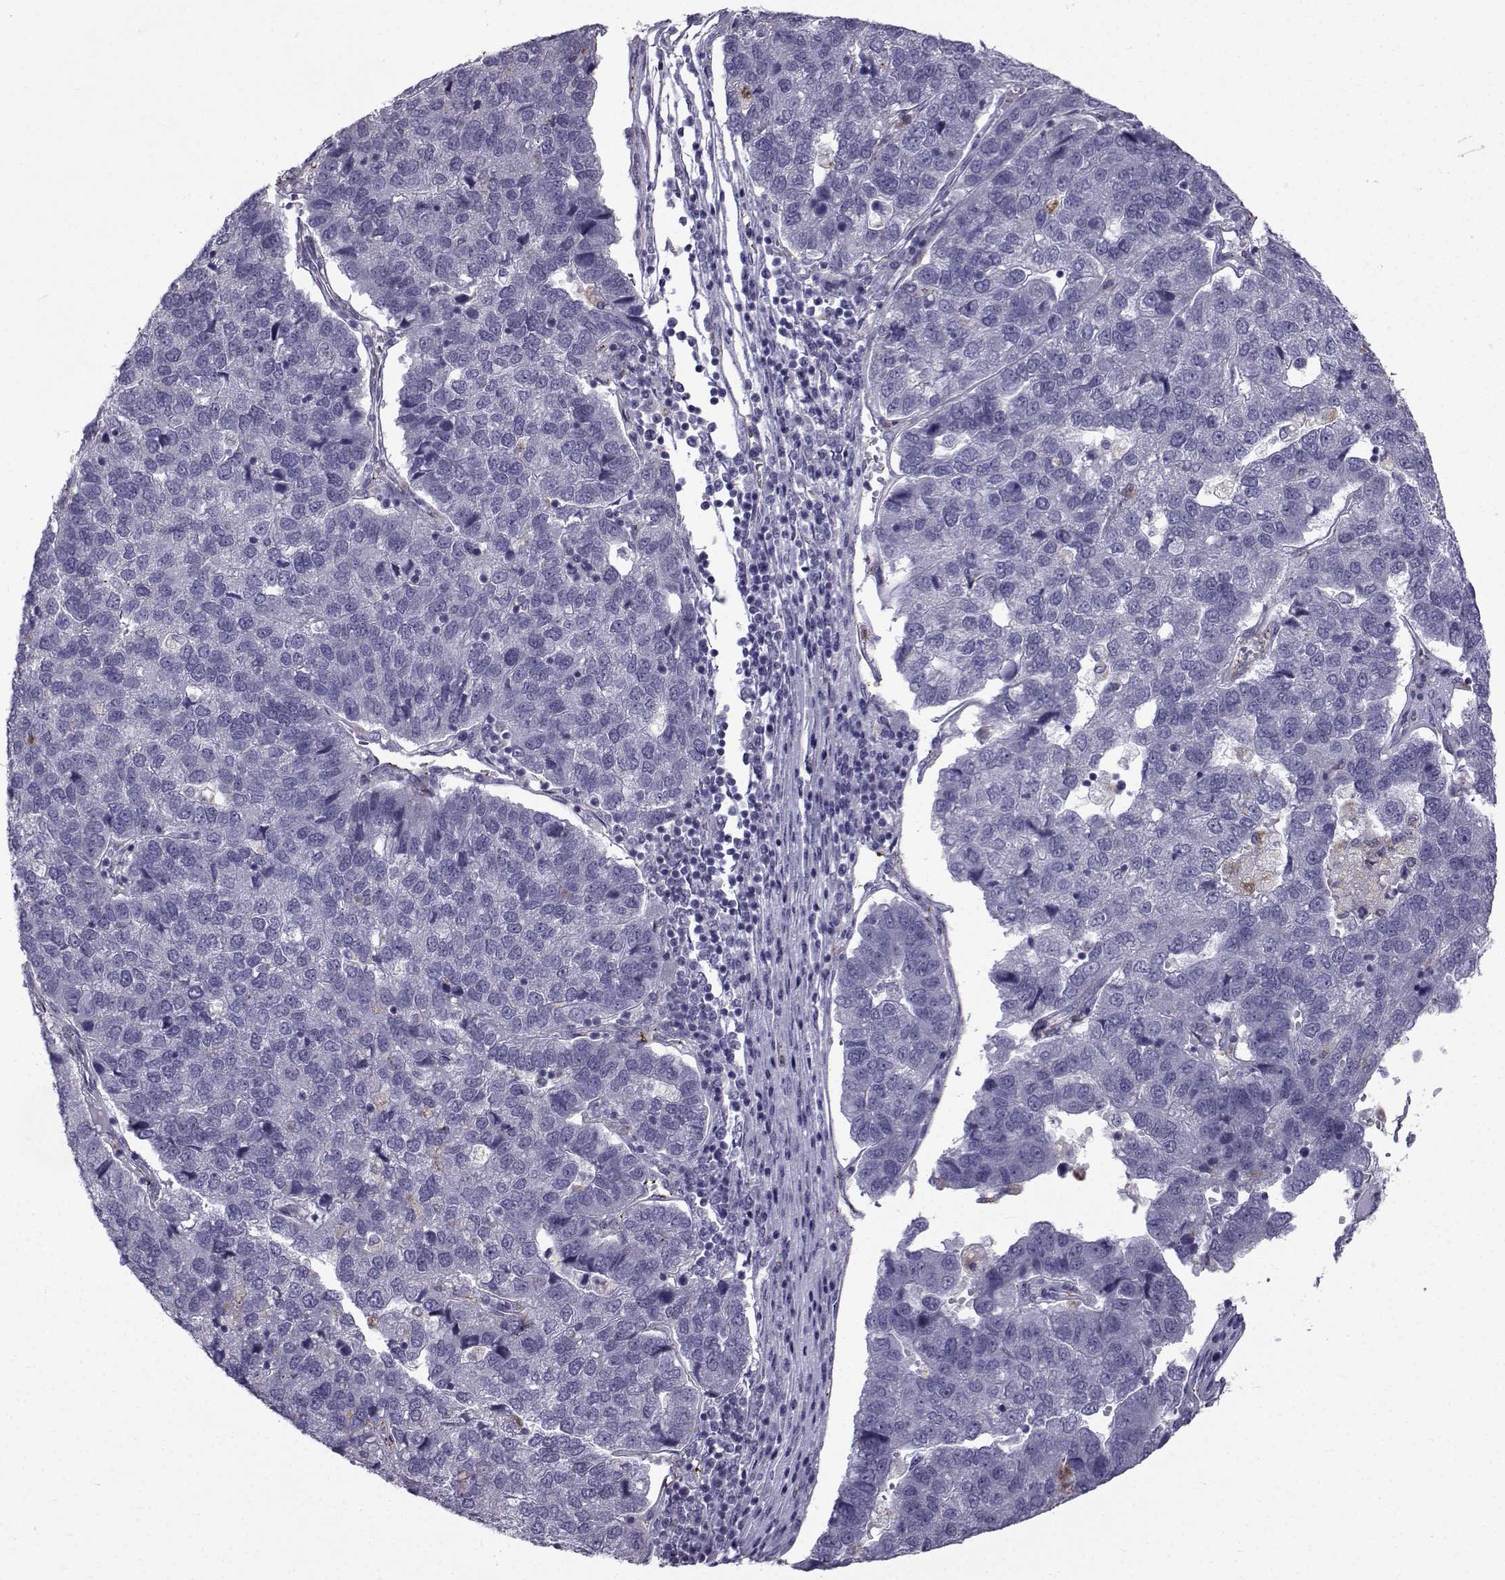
{"staining": {"intensity": "negative", "quantity": "none", "location": "none"}, "tissue": "pancreatic cancer", "cell_type": "Tumor cells", "image_type": "cancer", "snomed": [{"axis": "morphology", "description": "Adenocarcinoma, NOS"}, {"axis": "topography", "description": "Pancreas"}], "caption": "The photomicrograph shows no significant expression in tumor cells of pancreatic cancer.", "gene": "CALCR", "patient": {"sex": "female", "age": 61}}